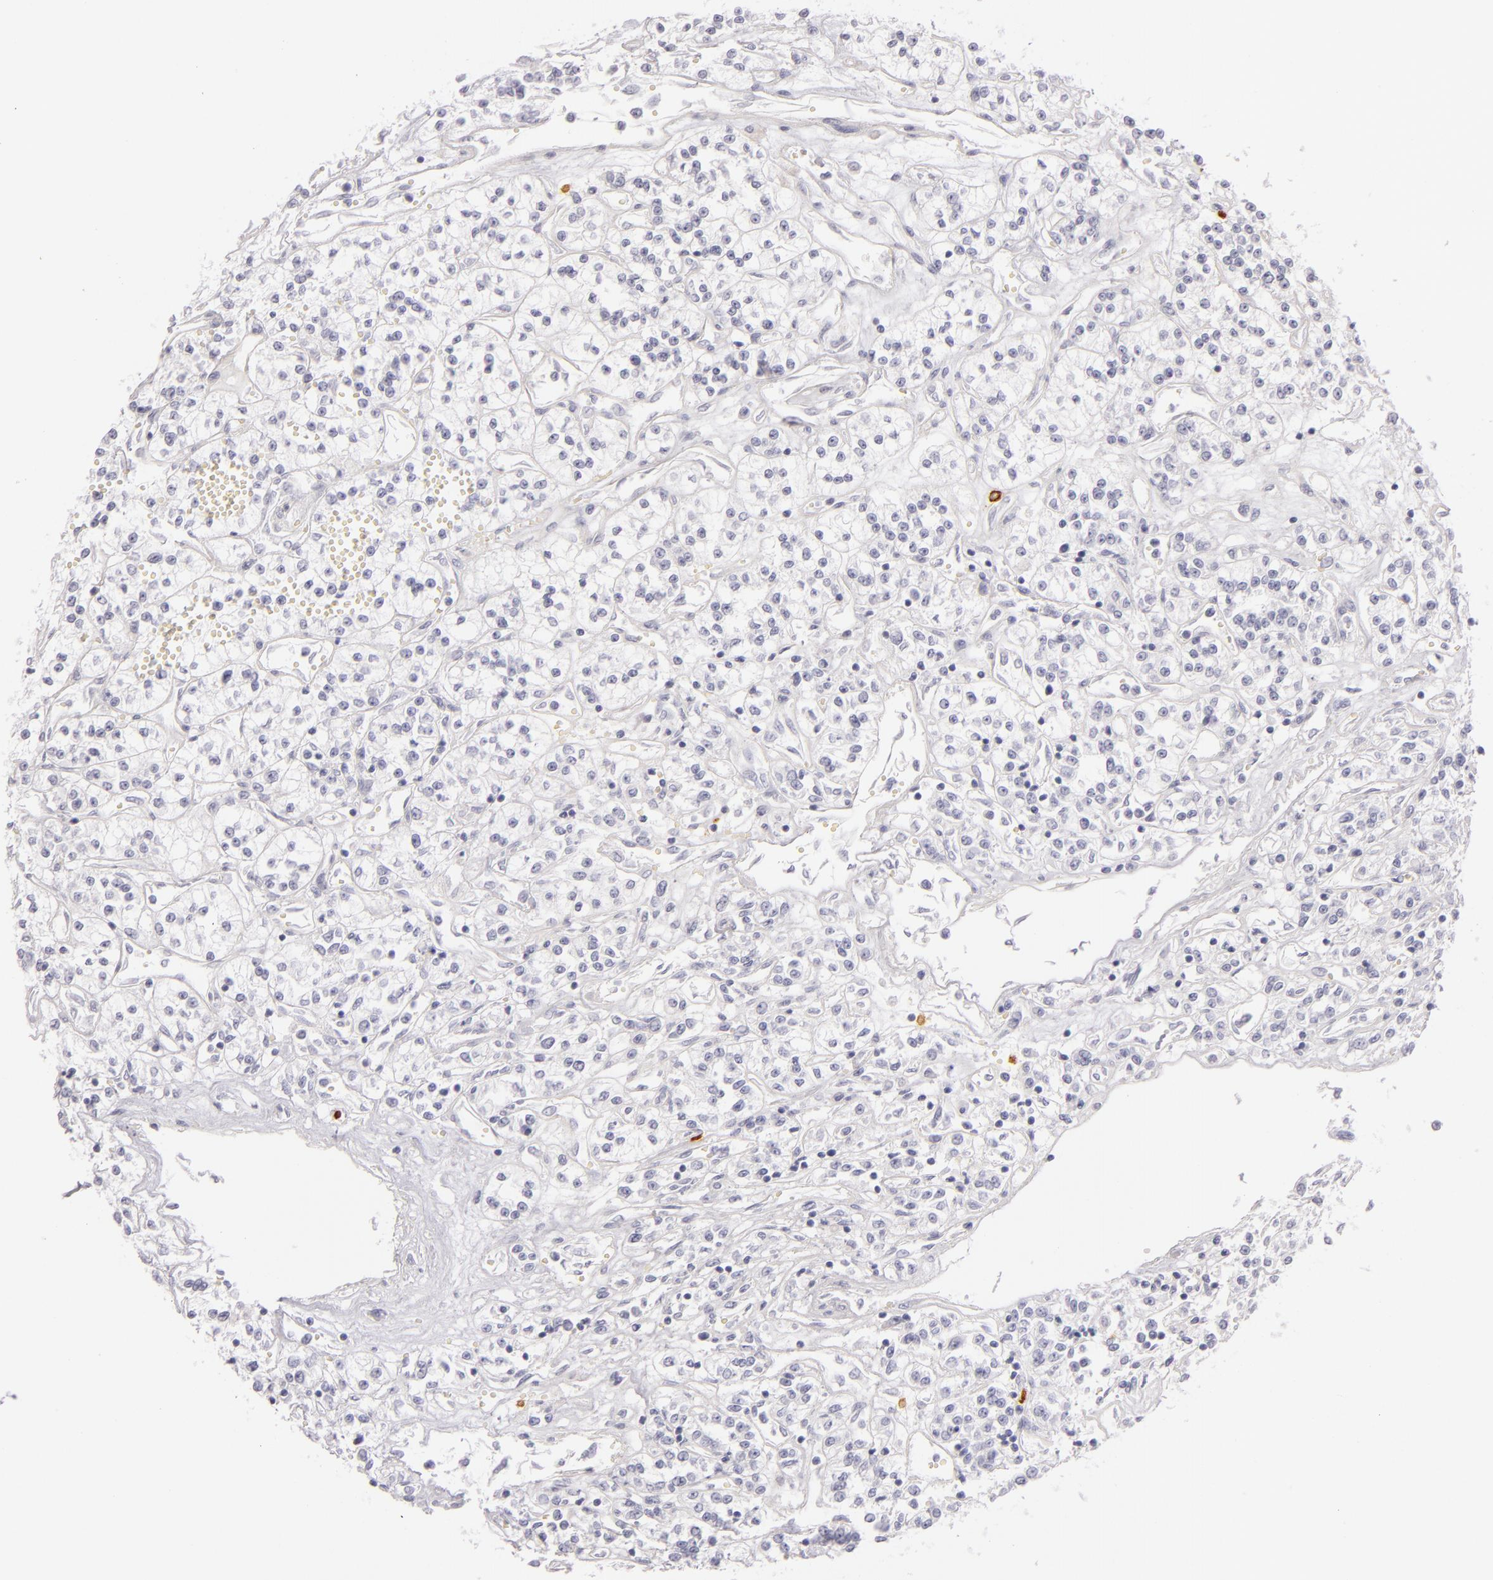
{"staining": {"intensity": "negative", "quantity": "none", "location": "none"}, "tissue": "renal cancer", "cell_type": "Tumor cells", "image_type": "cancer", "snomed": [{"axis": "morphology", "description": "Adenocarcinoma, NOS"}, {"axis": "topography", "description": "Kidney"}], "caption": "This is an immunohistochemistry (IHC) image of human renal cancer (adenocarcinoma). There is no positivity in tumor cells.", "gene": "TPSD1", "patient": {"sex": "female", "age": 76}}